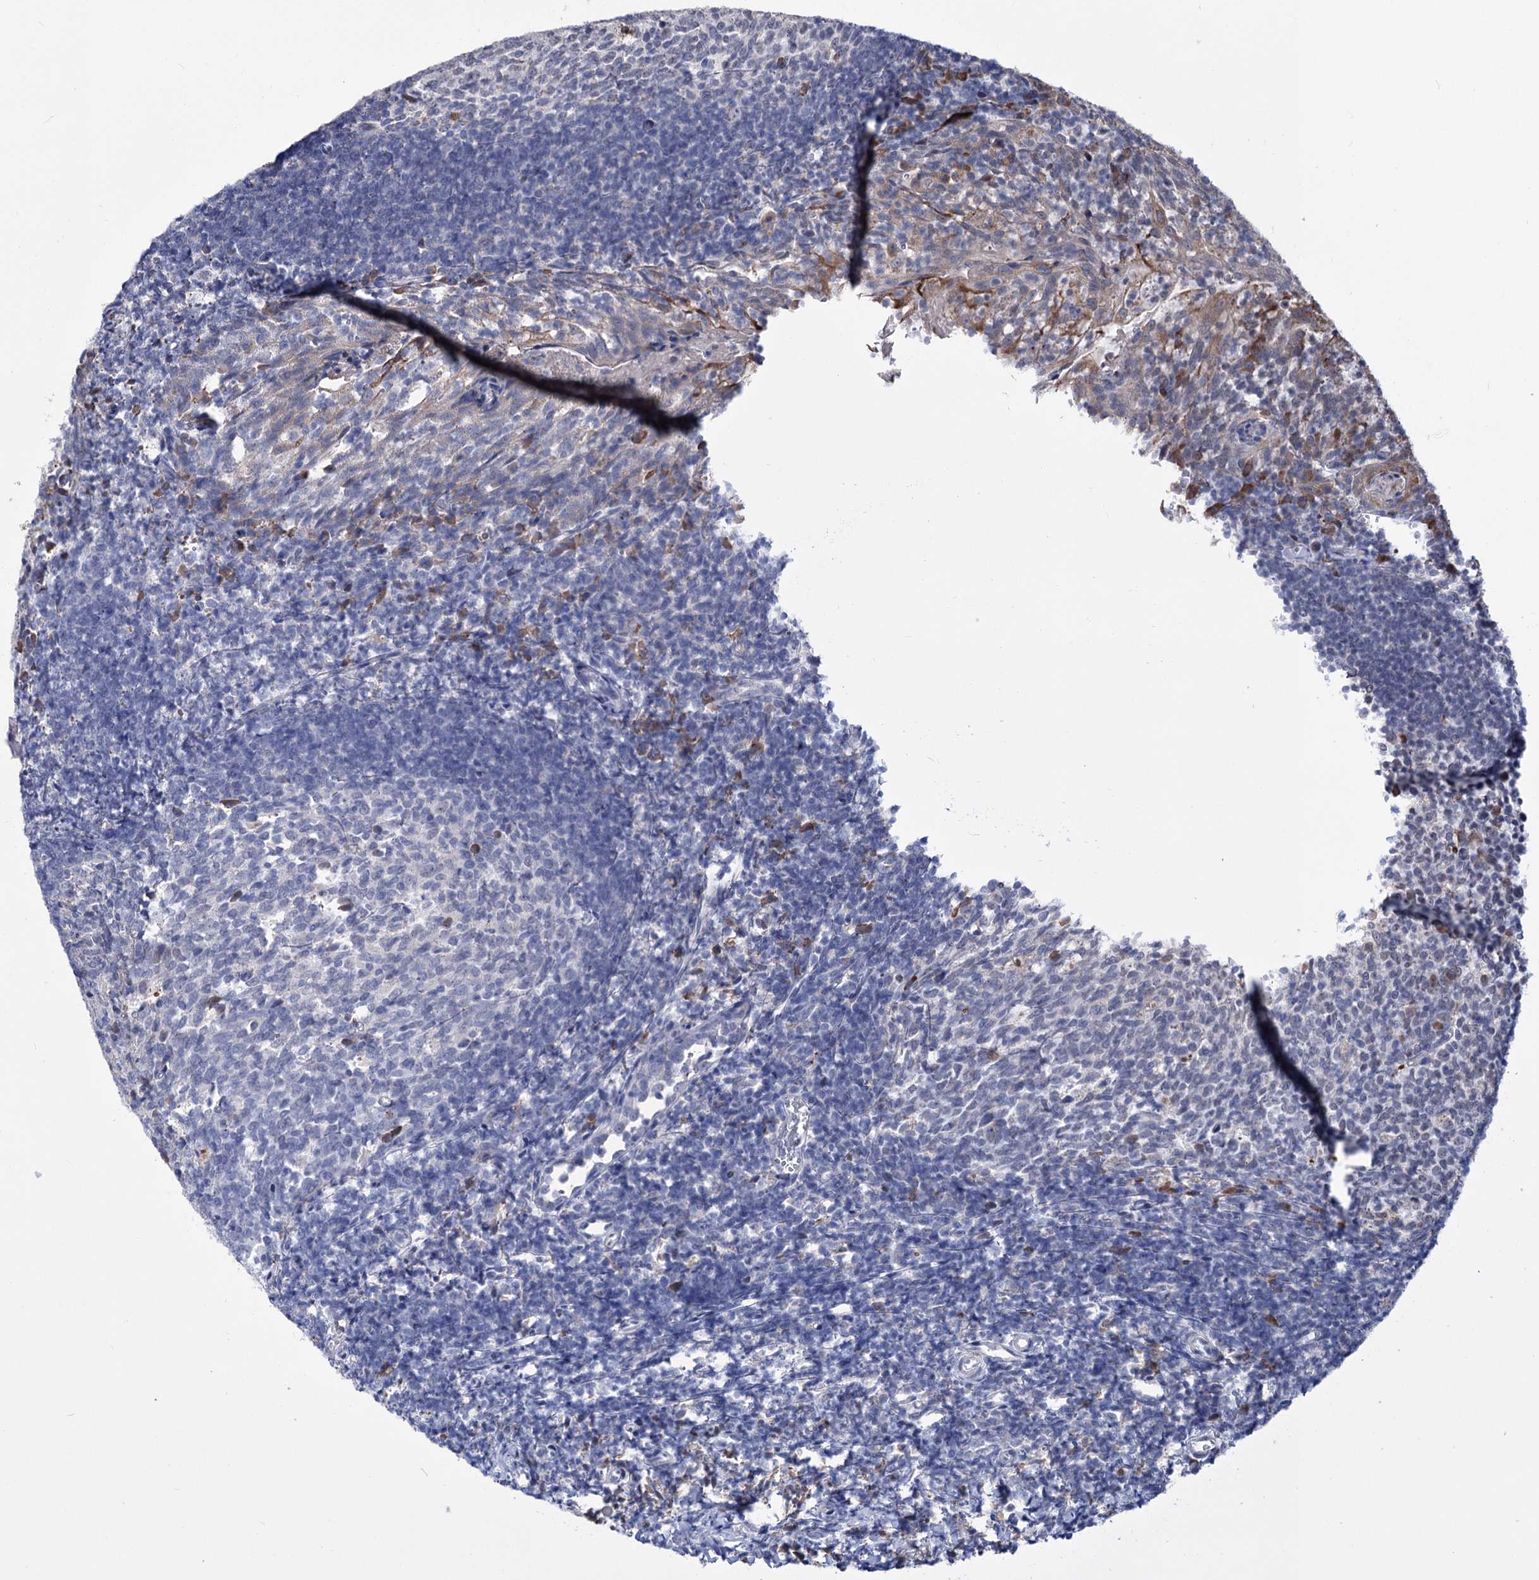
{"staining": {"intensity": "moderate", "quantity": "25%-75%", "location": "nuclear"}, "tissue": "tonsil", "cell_type": "Germinal center cells", "image_type": "normal", "snomed": [{"axis": "morphology", "description": "Normal tissue, NOS"}, {"axis": "topography", "description": "Tonsil"}], "caption": "Germinal center cells demonstrate medium levels of moderate nuclear positivity in approximately 25%-75% of cells in normal tonsil.", "gene": "PPRC1", "patient": {"sex": "female", "age": 10}}